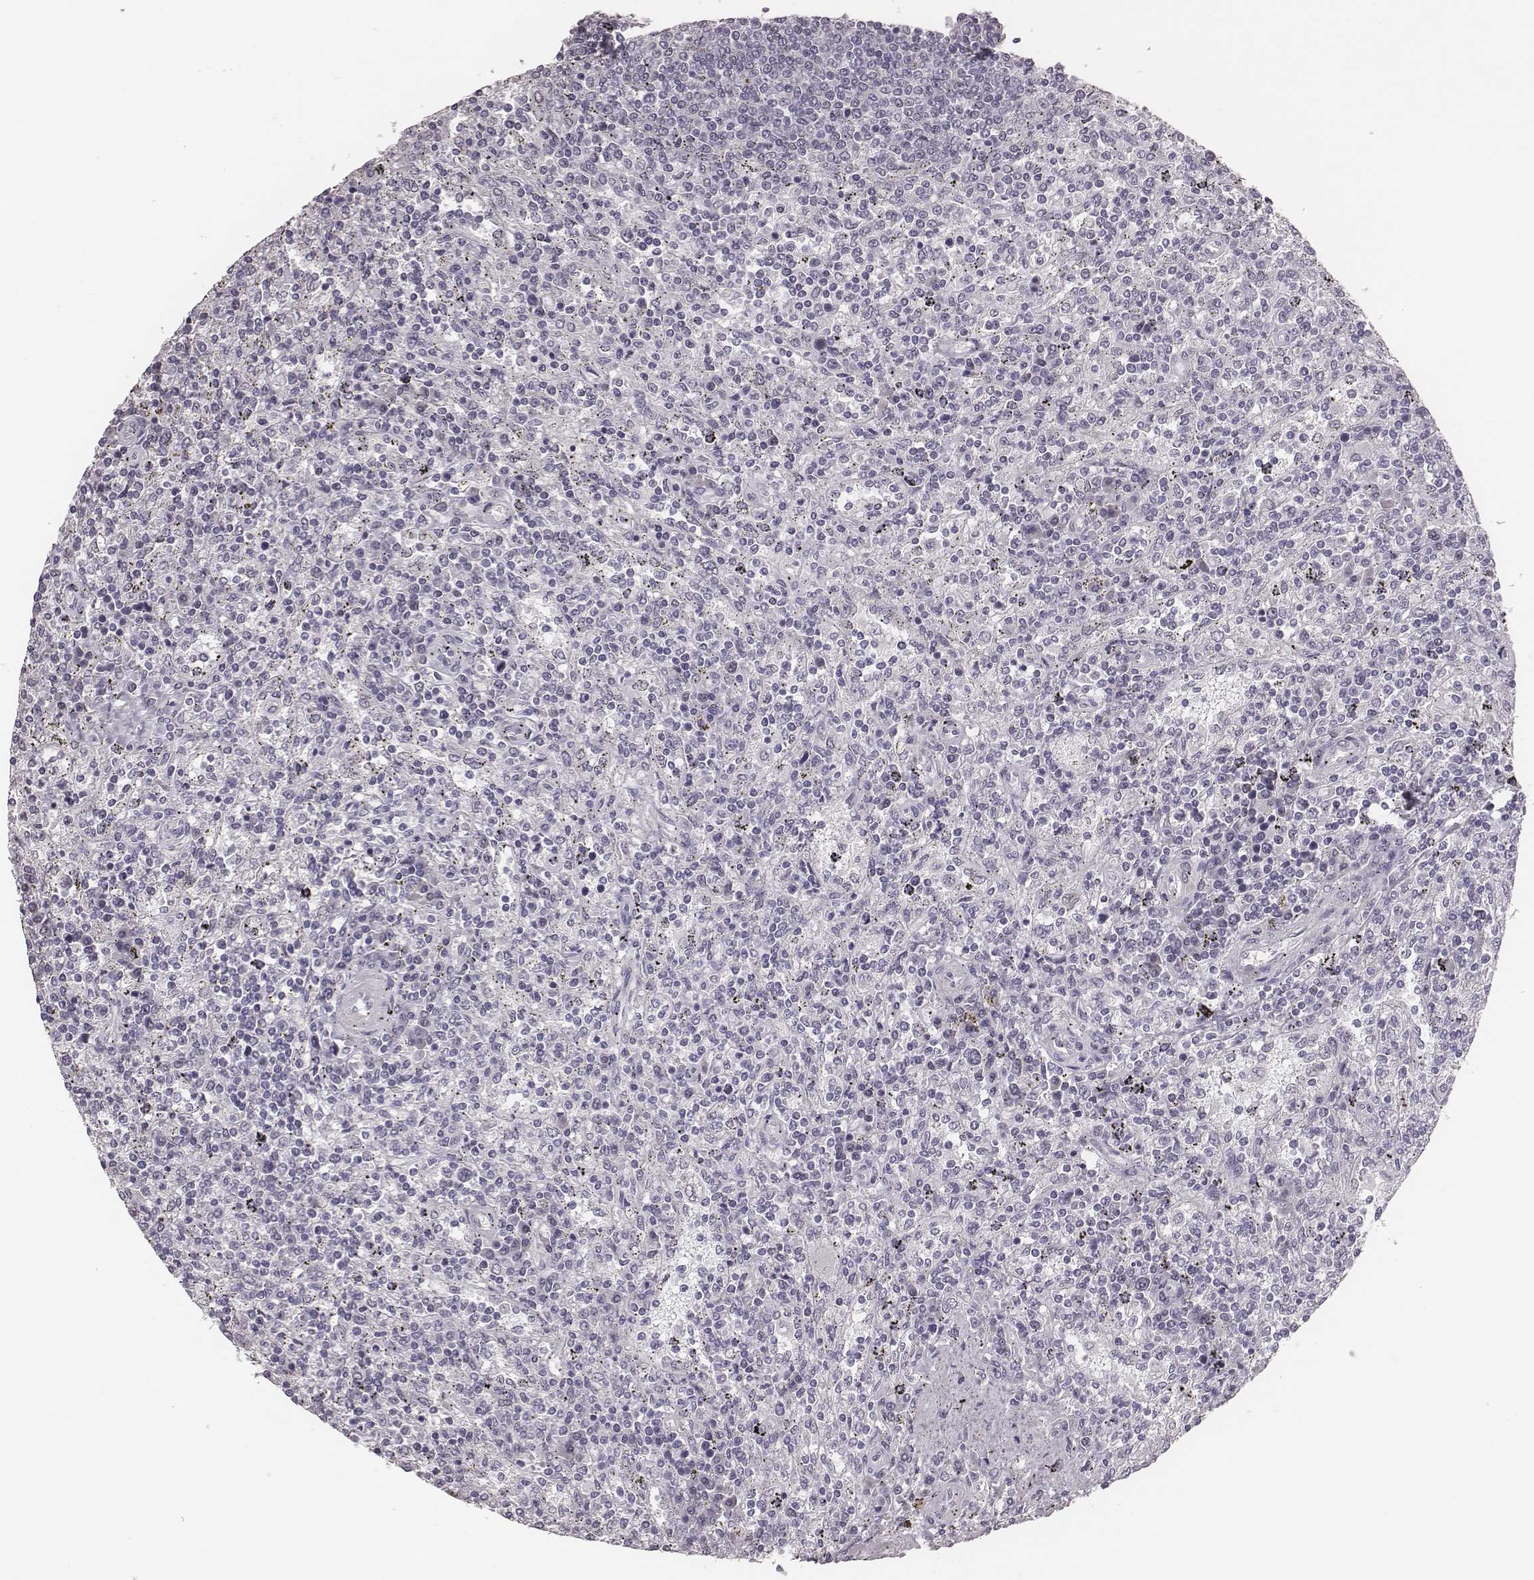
{"staining": {"intensity": "negative", "quantity": "none", "location": "none"}, "tissue": "lymphoma", "cell_type": "Tumor cells", "image_type": "cancer", "snomed": [{"axis": "morphology", "description": "Malignant lymphoma, non-Hodgkin's type, Low grade"}, {"axis": "topography", "description": "Spleen"}], "caption": "Immunohistochemistry image of neoplastic tissue: human lymphoma stained with DAB (3,3'-diaminobenzidine) shows no significant protein staining in tumor cells. The staining is performed using DAB brown chromogen with nuclei counter-stained in using hematoxylin.", "gene": "CSHL1", "patient": {"sex": "male", "age": 62}}